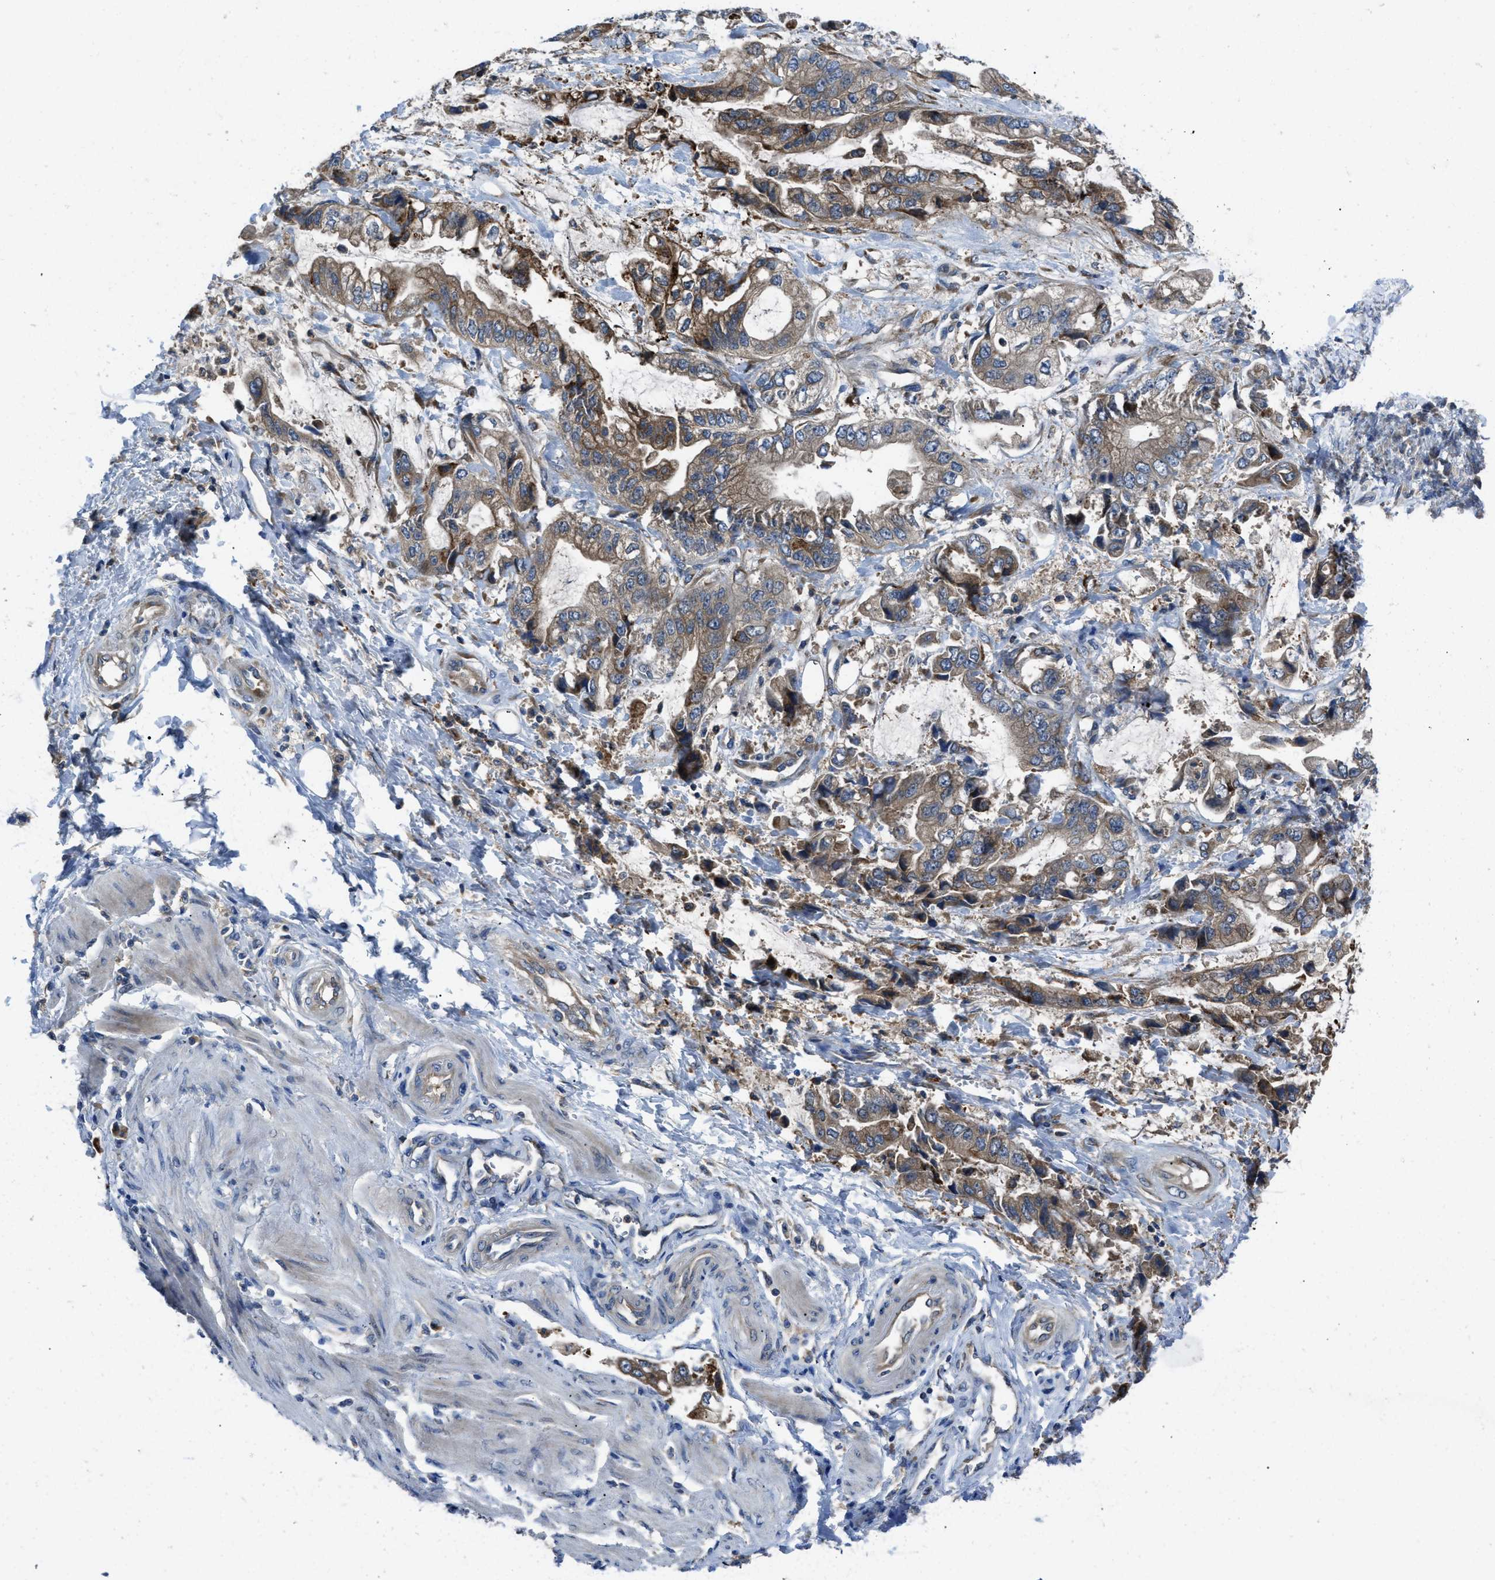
{"staining": {"intensity": "moderate", "quantity": ">75%", "location": "cytoplasmic/membranous"}, "tissue": "stomach cancer", "cell_type": "Tumor cells", "image_type": "cancer", "snomed": [{"axis": "morphology", "description": "Normal tissue, NOS"}, {"axis": "morphology", "description": "Adenocarcinoma, NOS"}, {"axis": "topography", "description": "Stomach"}], "caption": "Moderate cytoplasmic/membranous protein expression is seen in about >75% of tumor cells in stomach adenocarcinoma.", "gene": "MAP3K20", "patient": {"sex": "male", "age": 62}}